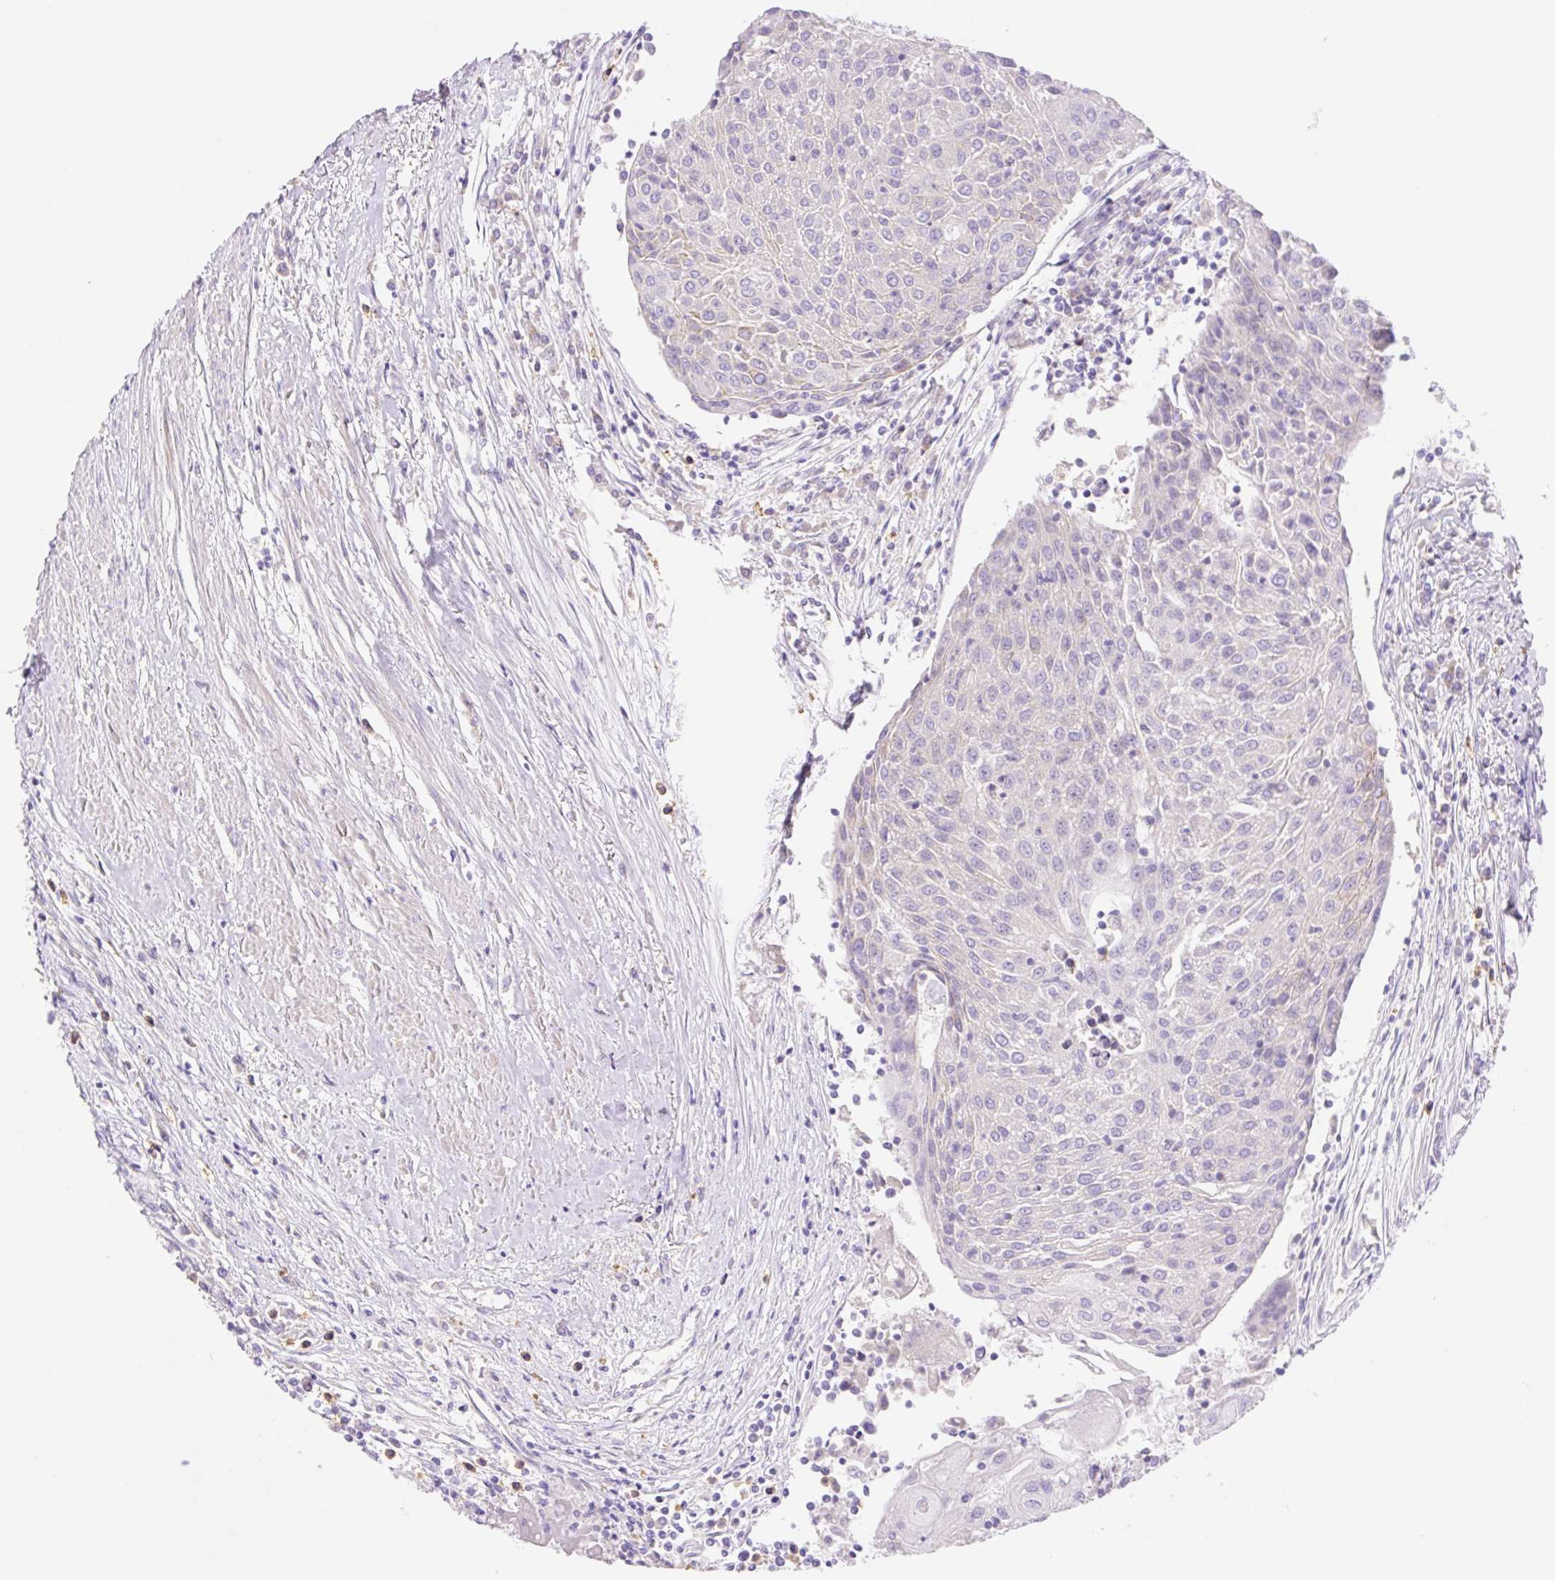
{"staining": {"intensity": "negative", "quantity": "none", "location": "none"}, "tissue": "urothelial cancer", "cell_type": "Tumor cells", "image_type": "cancer", "snomed": [{"axis": "morphology", "description": "Urothelial carcinoma, High grade"}, {"axis": "topography", "description": "Urinary bladder"}], "caption": "This photomicrograph is of urothelial cancer stained with immunohistochemistry (IHC) to label a protein in brown with the nuclei are counter-stained blue. There is no expression in tumor cells.", "gene": "DENND5A", "patient": {"sex": "female", "age": 85}}